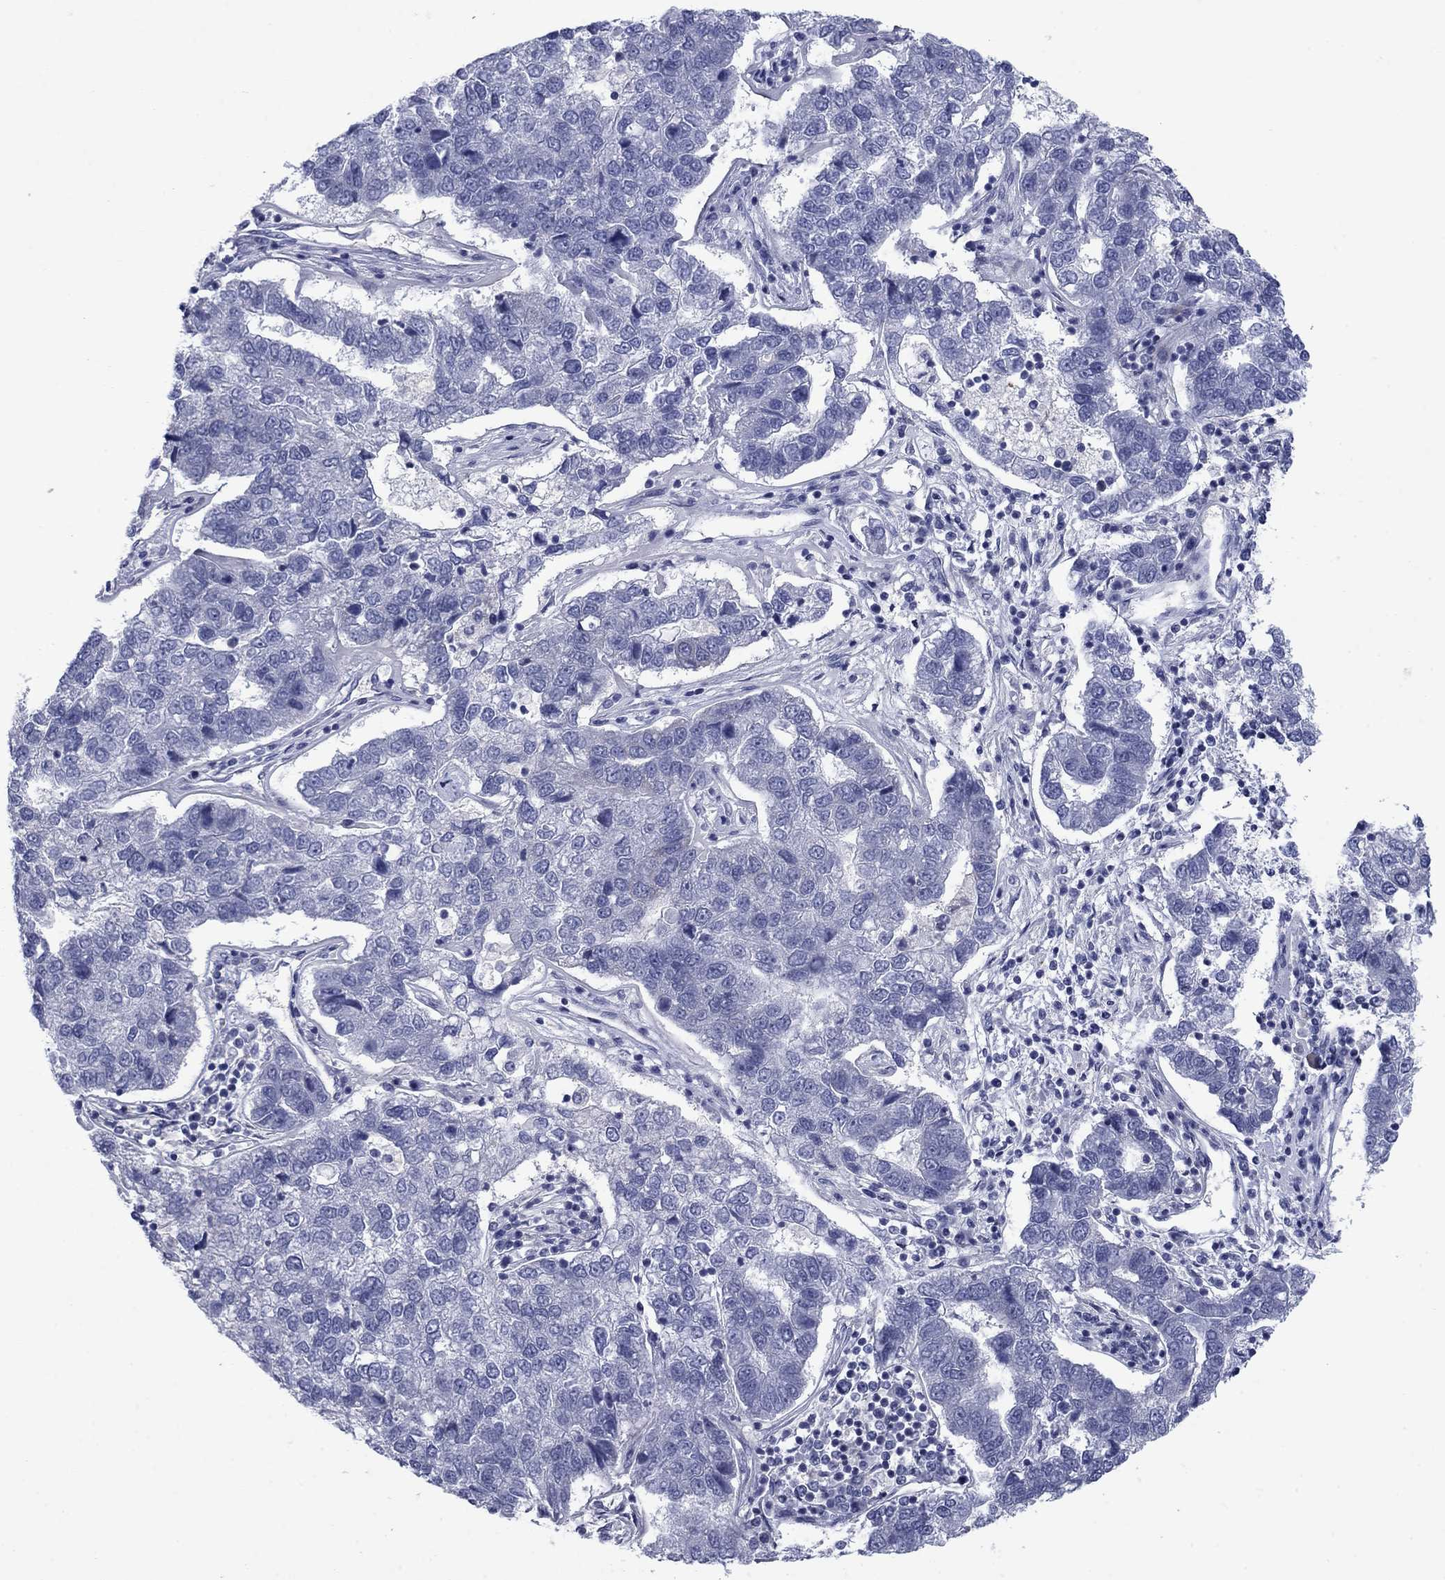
{"staining": {"intensity": "negative", "quantity": "none", "location": "none"}, "tissue": "pancreatic cancer", "cell_type": "Tumor cells", "image_type": "cancer", "snomed": [{"axis": "morphology", "description": "Adenocarcinoma, NOS"}, {"axis": "topography", "description": "Pancreas"}], "caption": "IHC image of human pancreatic cancer stained for a protein (brown), which shows no expression in tumor cells.", "gene": "FXR1", "patient": {"sex": "female", "age": 61}}